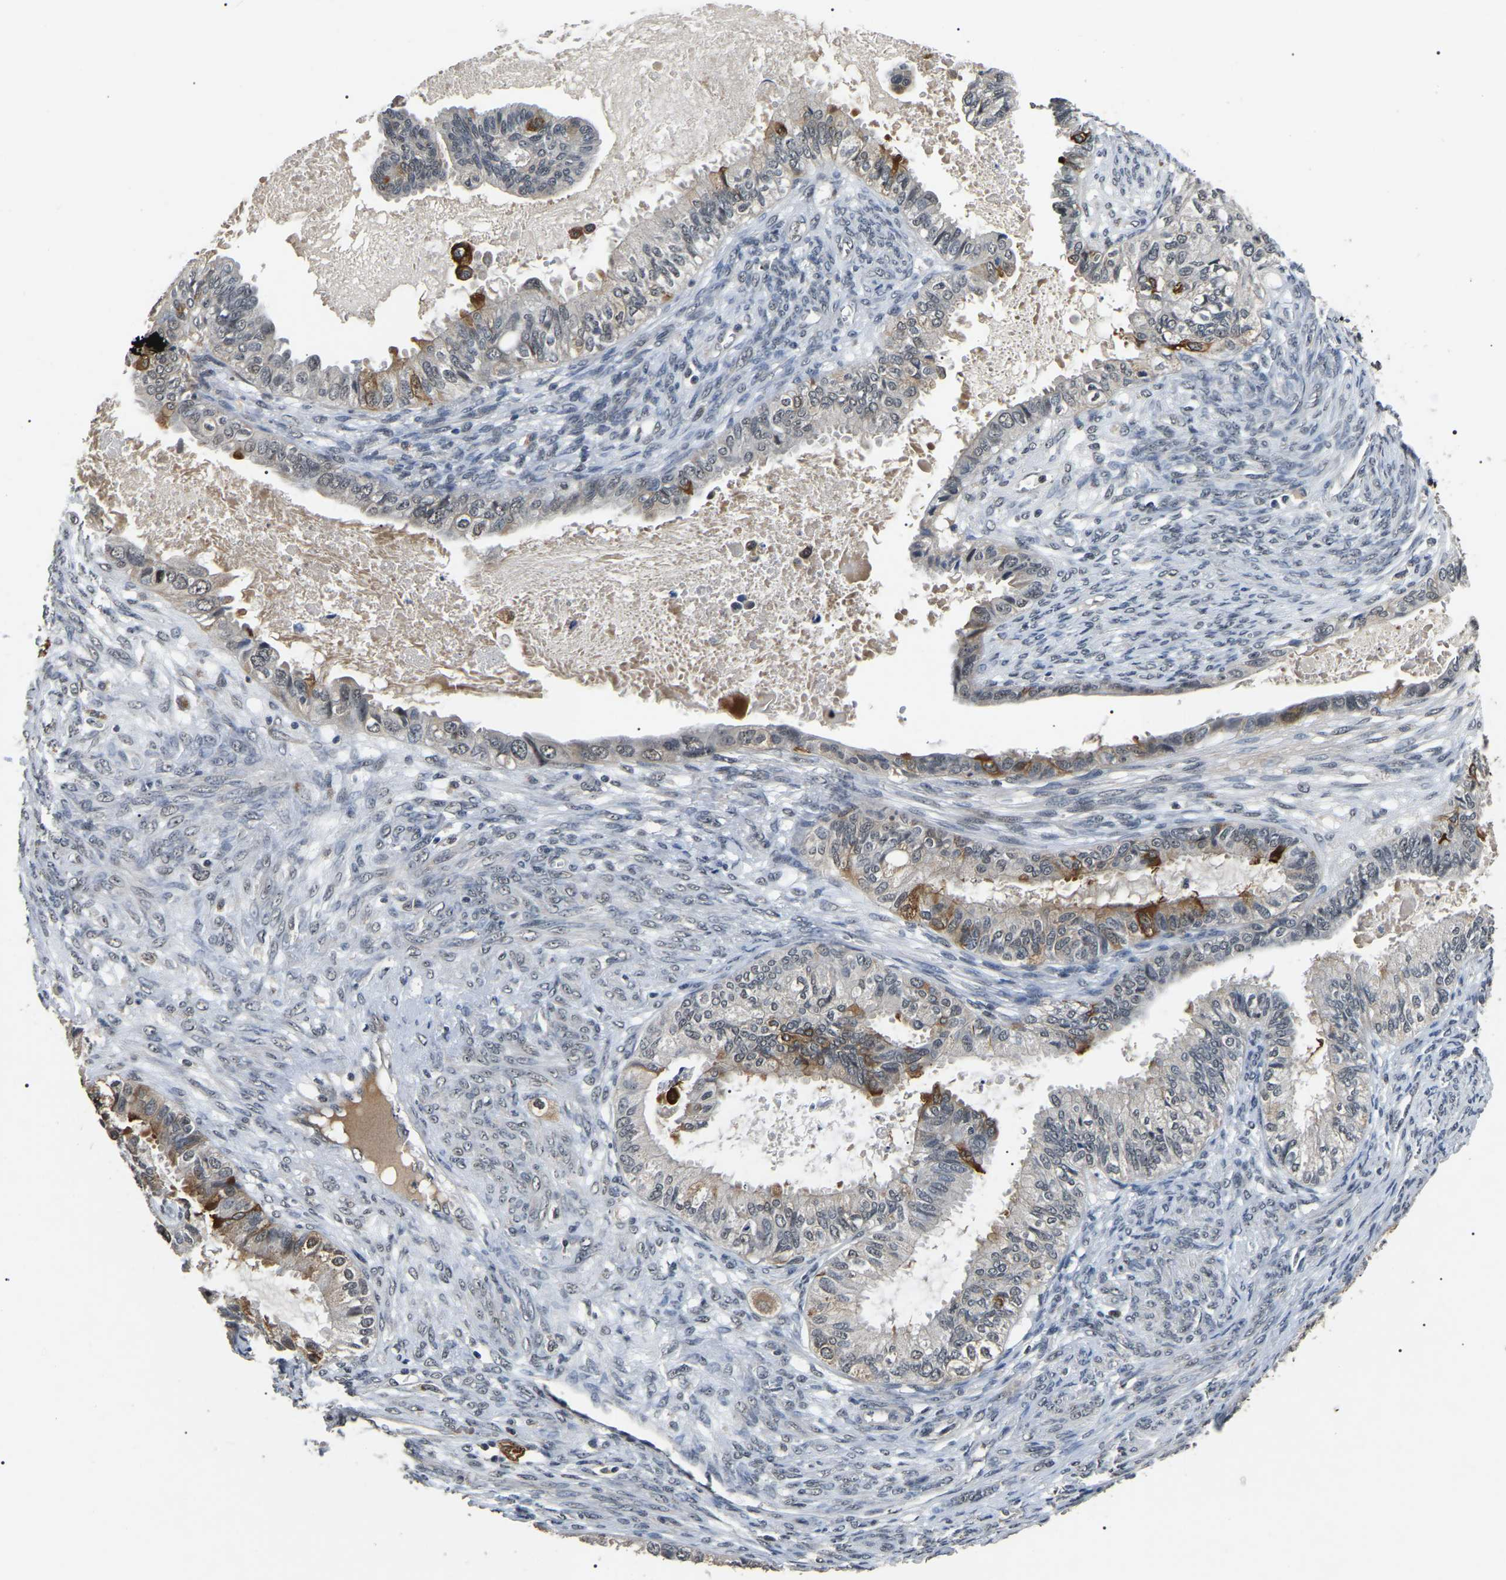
{"staining": {"intensity": "moderate", "quantity": "<25%", "location": "cytoplasmic/membranous"}, "tissue": "cervical cancer", "cell_type": "Tumor cells", "image_type": "cancer", "snomed": [{"axis": "morphology", "description": "Normal tissue, NOS"}, {"axis": "morphology", "description": "Adenocarcinoma, NOS"}, {"axis": "topography", "description": "Cervix"}, {"axis": "topography", "description": "Endometrium"}], "caption": "An image showing moderate cytoplasmic/membranous expression in about <25% of tumor cells in cervical cancer, as visualized by brown immunohistochemical staining.", "gene": "PPM1E", "patient": {"sex": "female", "age": 86}}